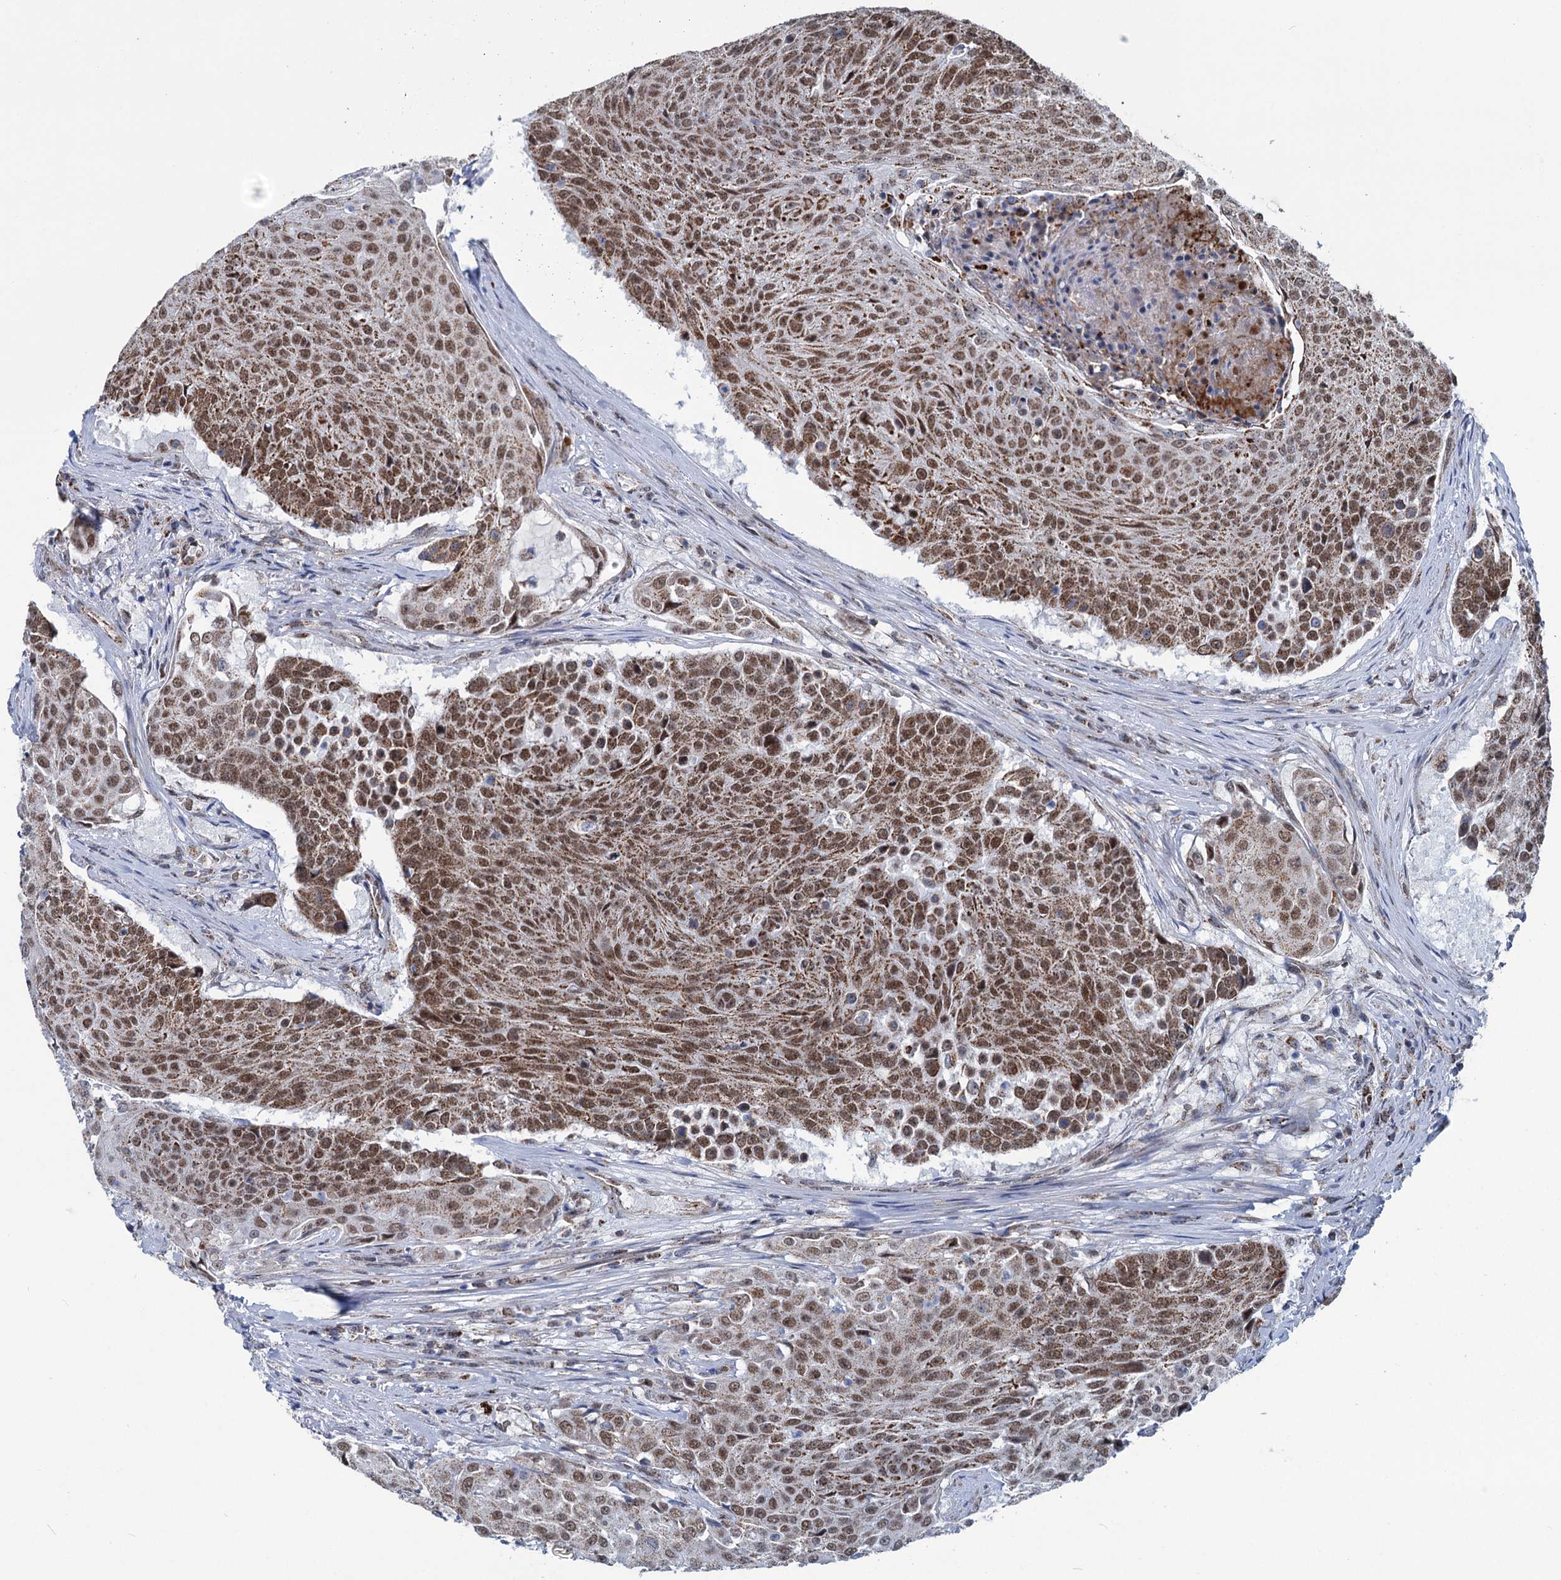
{"staining": {"intensity": "moderate", "quantity": ">75%", "location": "cytoplasmic/membranous,nuclear"}, "tissue": "urothelial cancer", "cell_type": "Tumor cells", "image_type": "cancer", "snomed": [{"axis": "morphology", "description": "Urothelial carcinoma, High grade"}, {"axis": "topography", "description": "Urinary bladder"}], "caption": "This is an image of immunohistochemistry staining of urothelial cancer, which shows moderate expression in the cytoplasmic/membranous and nuclear of tumor cells.", "gene": "MORN3", "patient": {"sex": "female", "age": 63}}